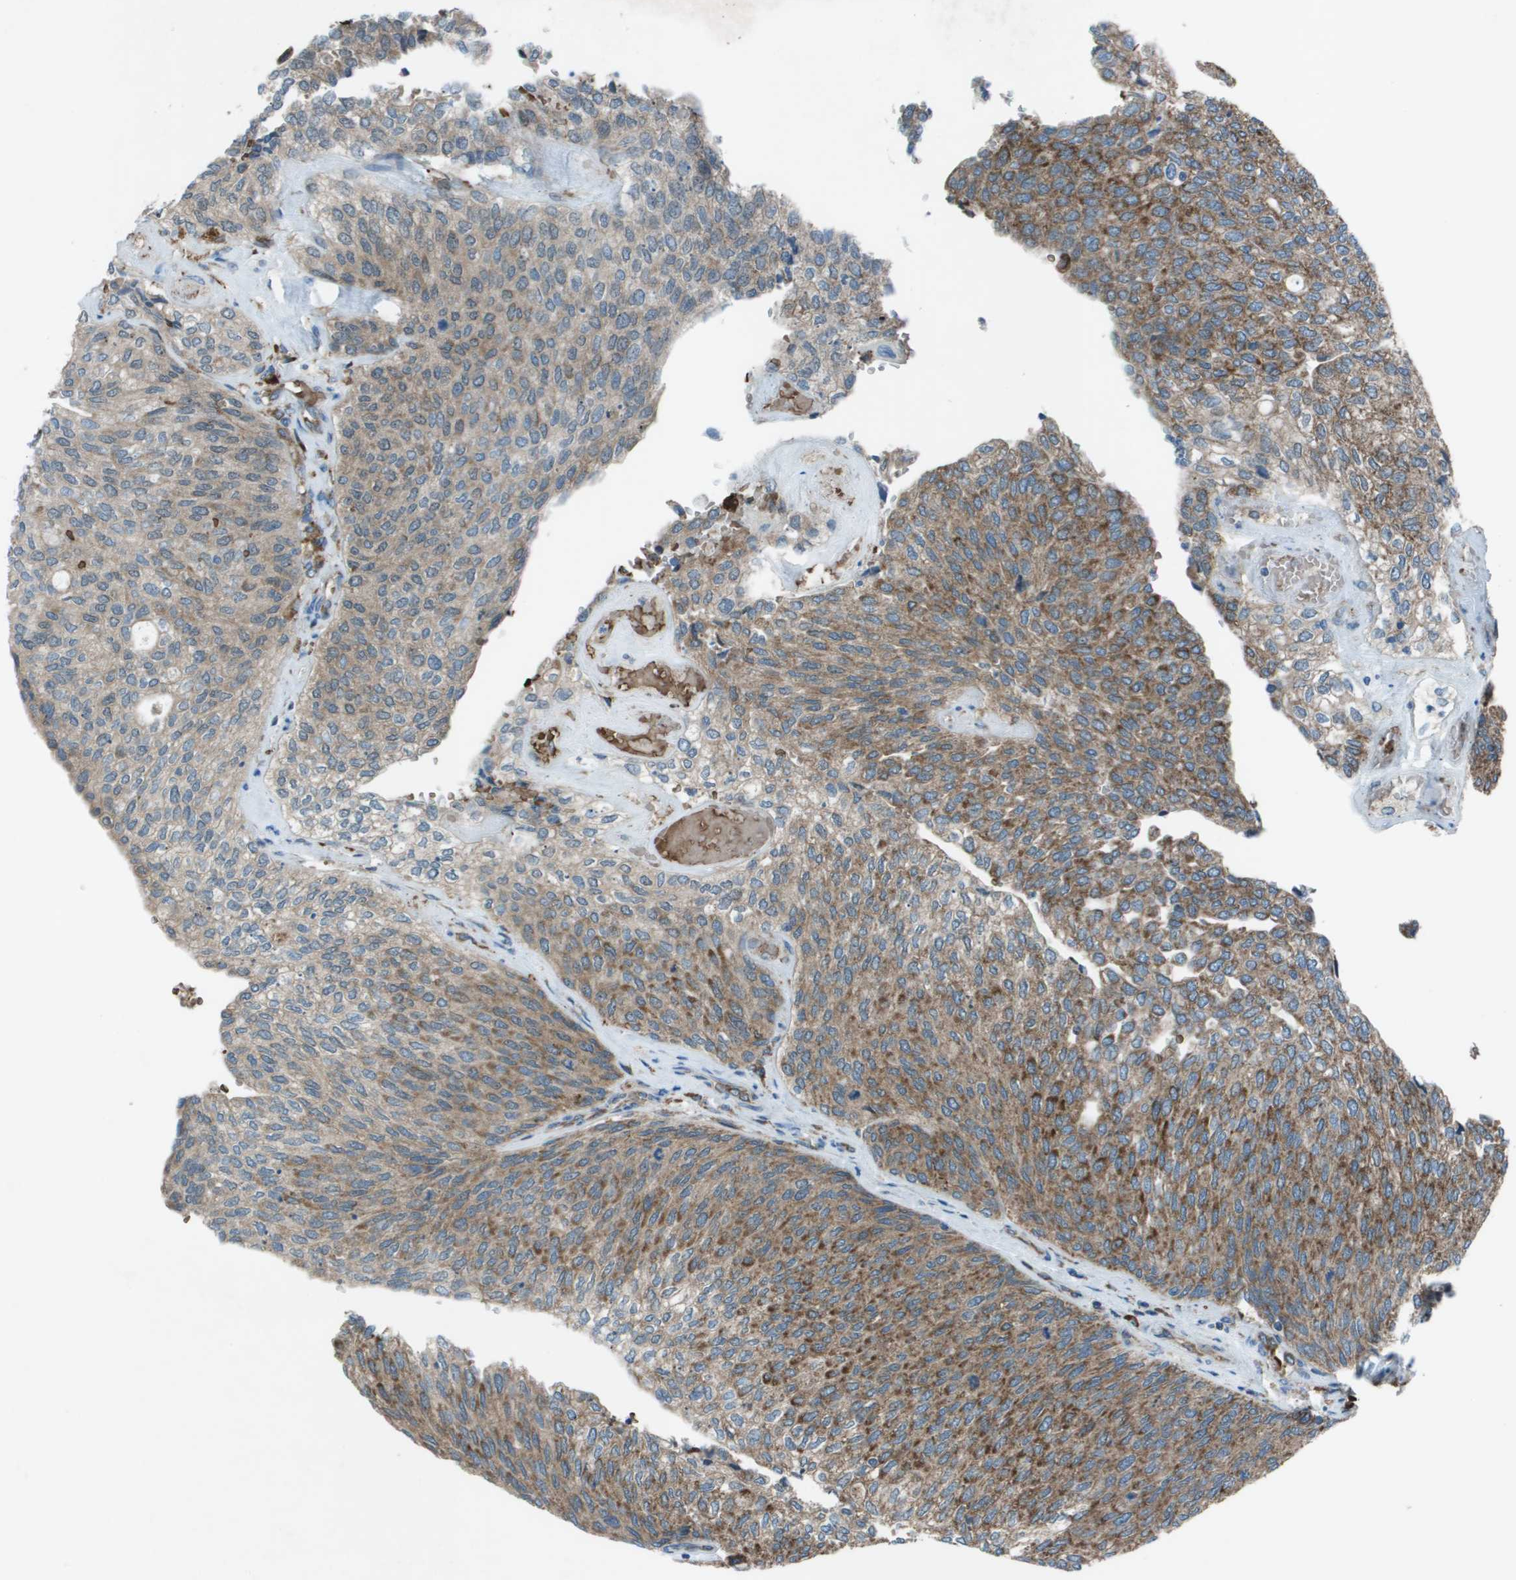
{"staining": {"intensity": "moderate", "quantity": "<25%", "location": "cytoplasmic/membranous"}, "tissue": "urothelial cancer", "cell_type": "Tumor cells", "image_type": "cancer", "snomed": [{"axis": "morphology", "description": "Urothelial carcinoma, Low grade"}, {"axis": "topography", "description": "Urinary bladder"}], "caption": "Low-grade urothelial carcinoma stained for a protein shows moderate cytoplasmic/membranous positivity in tumor cells. The protein is stained brown, and the nuclei are stained in blue (DAB (3,3'-diaminobenzidine) IHC with brightfield microscopy, high magnification).", "gene": "UTS2", "patient": {"sex": "female", "age": 79}}